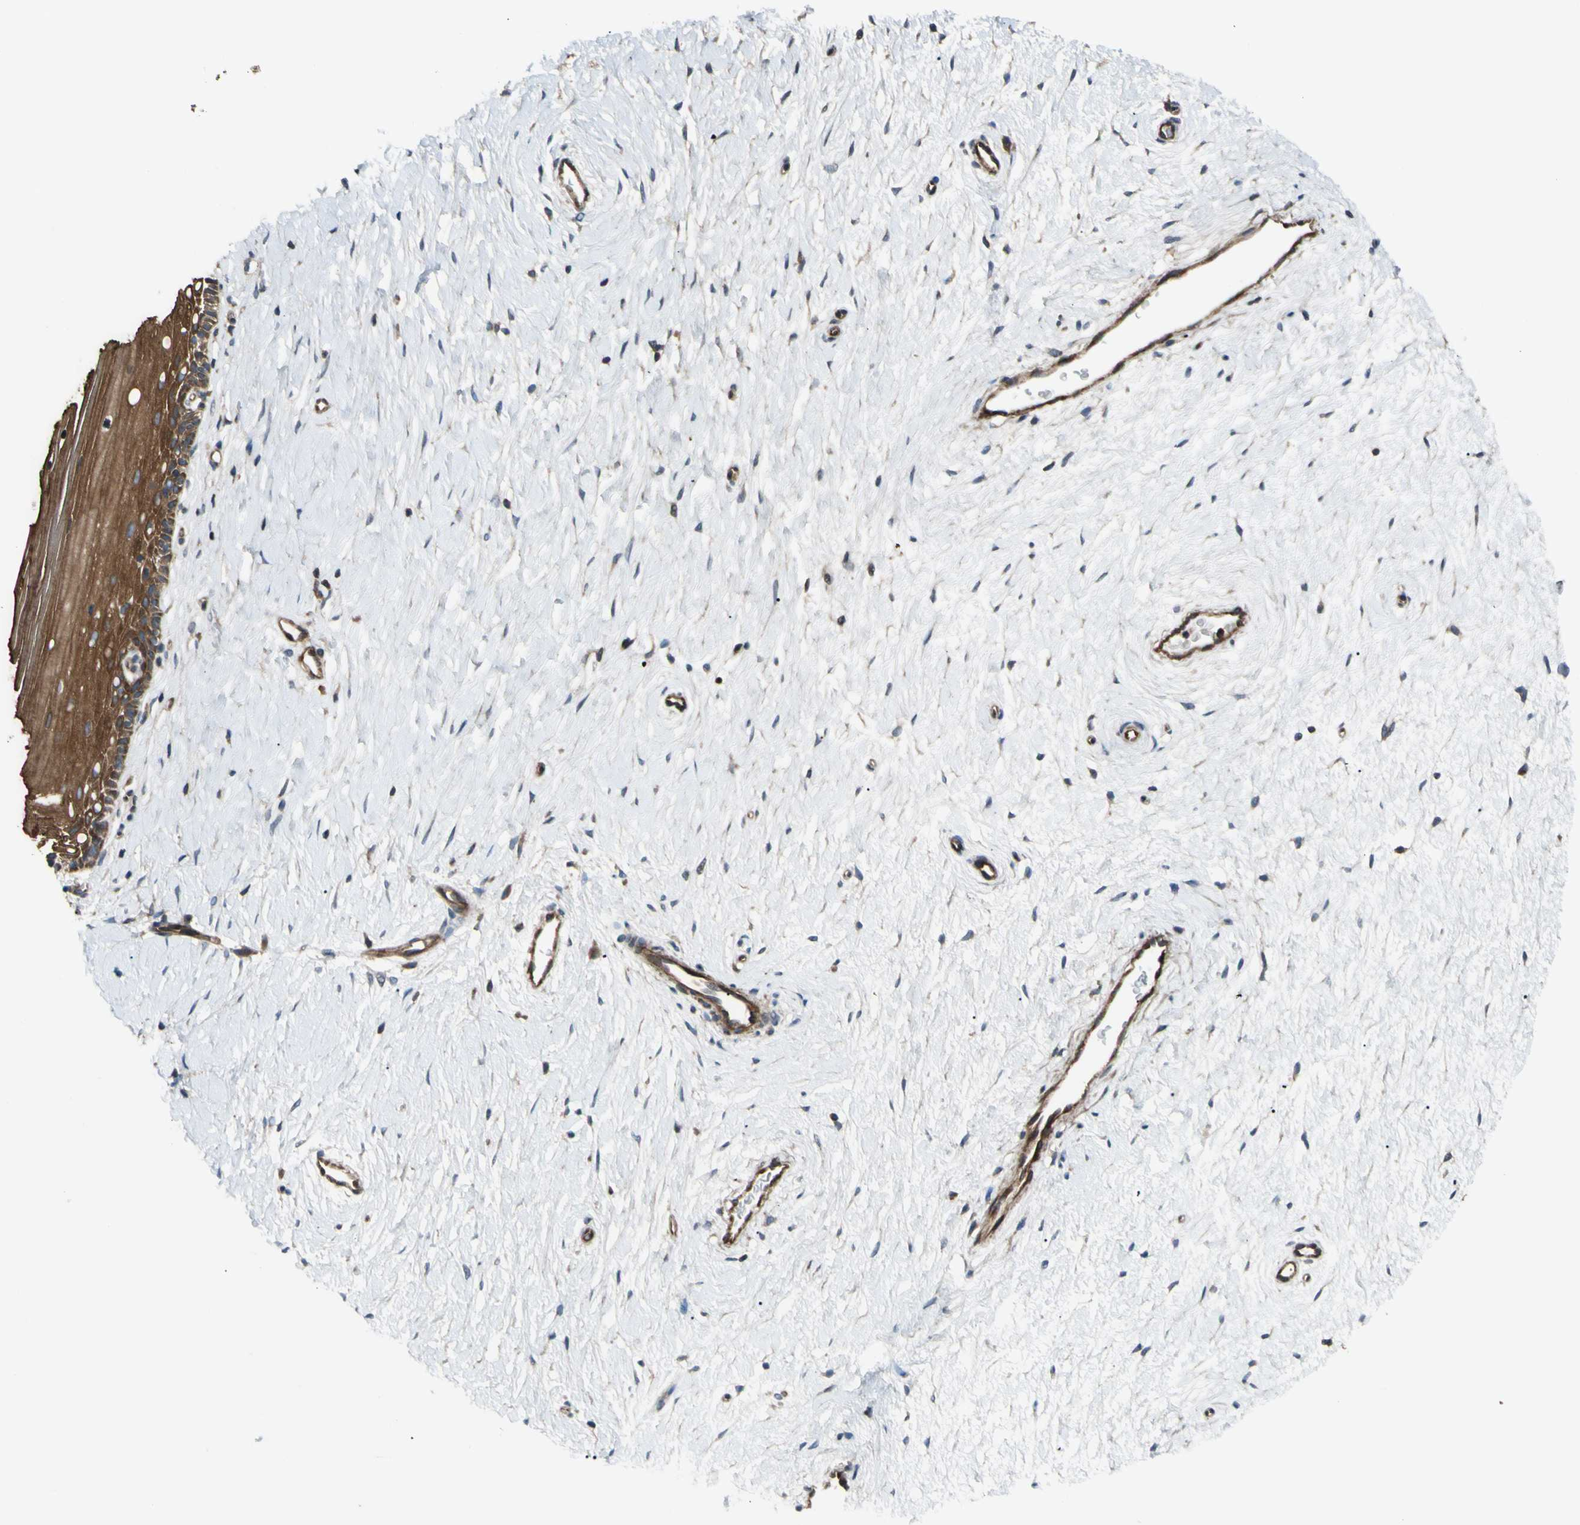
{"staining": {"intensity": "moderate", "quantity": ">75%", "location": "cytoplasmic/membranous"}, "tissue": "cervix", "cell_type": "Glandular cells", "image_type": "normal", "snomed": [{"axis": "morphology", "description": "Normal tissue, NOS"}, {"axis": "topography", "description": "Cervix"}], "caption": "Brown immunohistochemical staining in unremarkable human cervix exhibits moderate cytoplasmic/membranous positivity in about >75% of glandular cells. (IHC, brightfield microscopy, high magnification).", "gene": "FLII", "patient": {"sex": "female", "age": 39}}